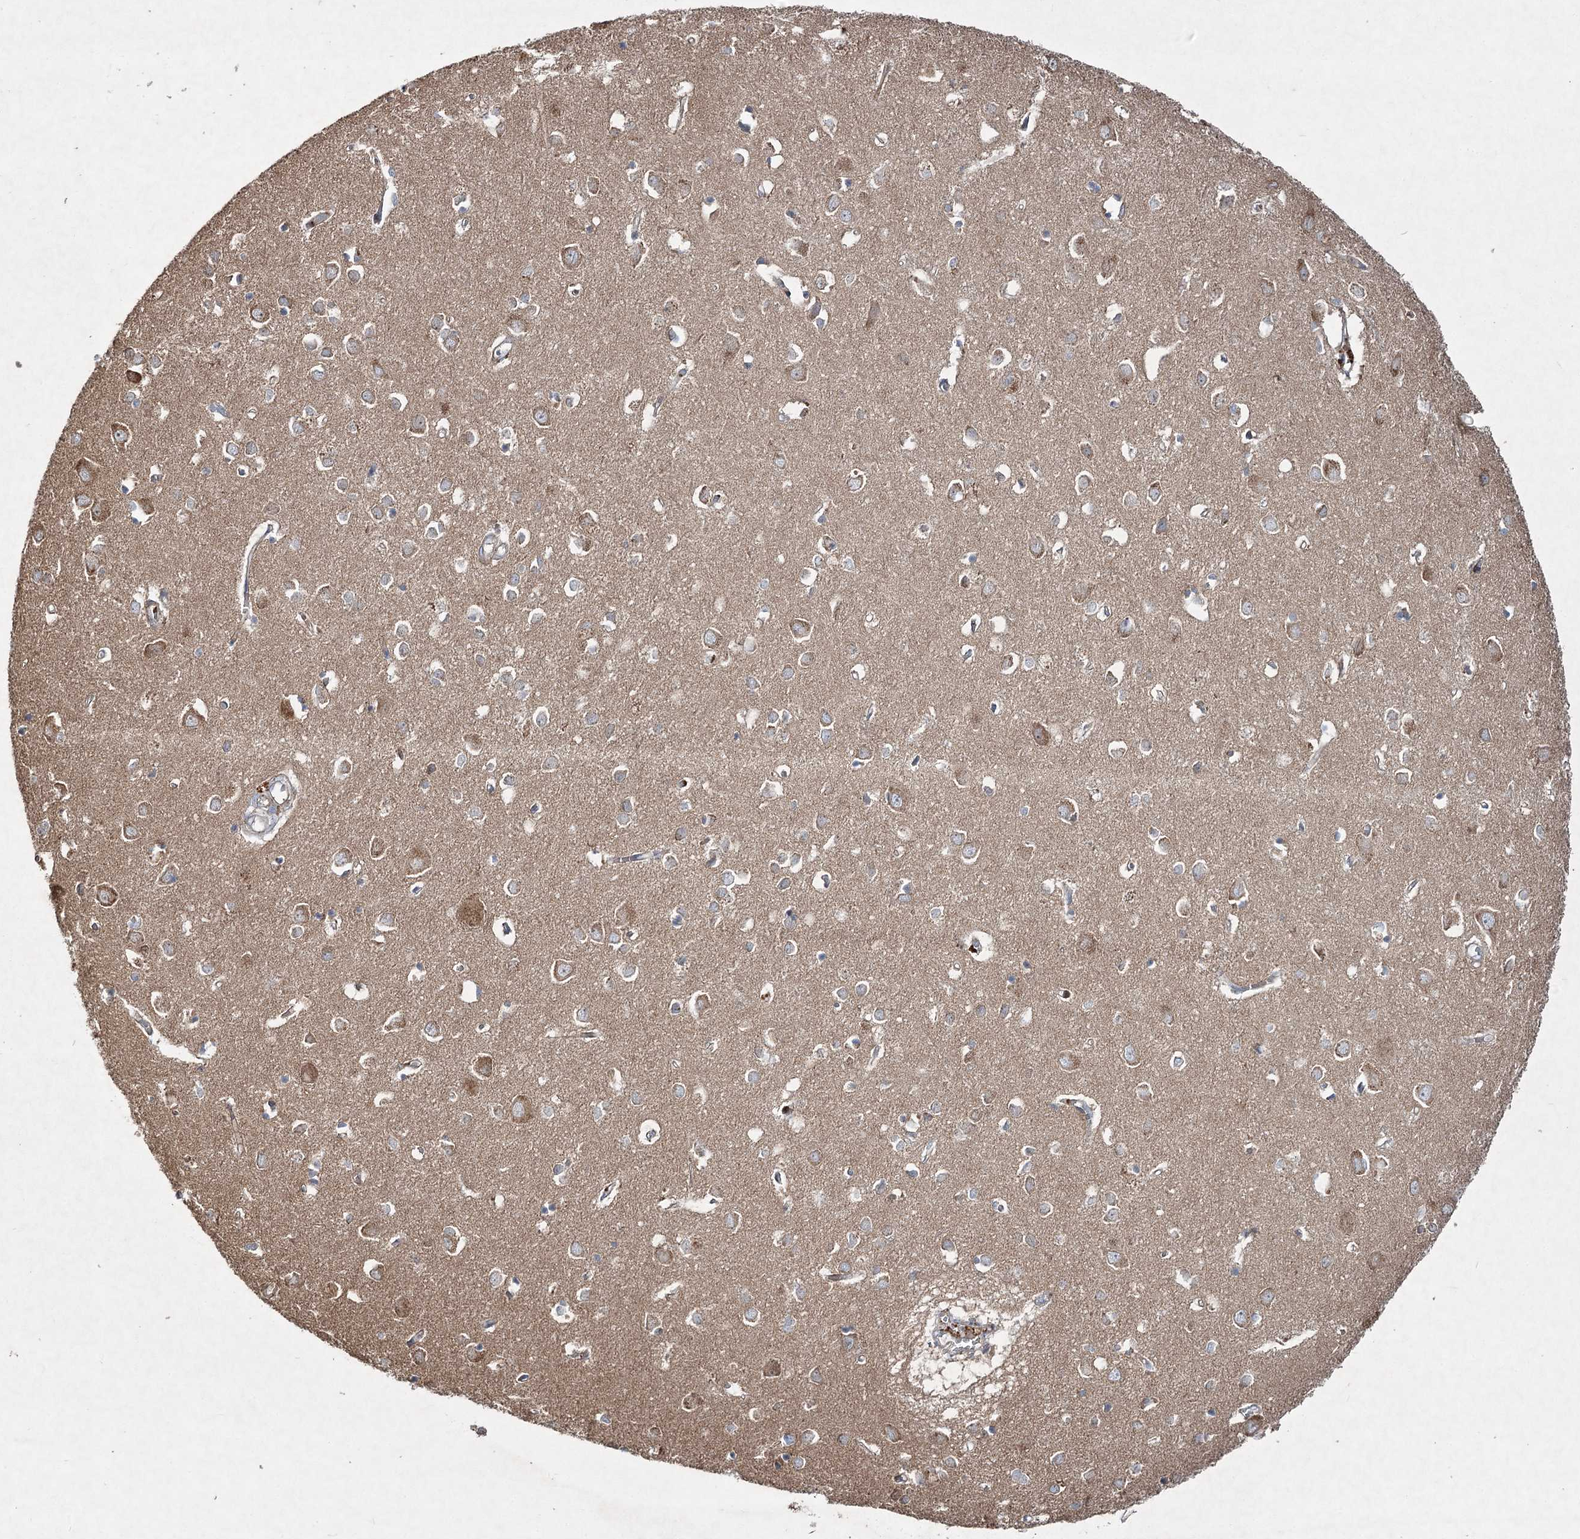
{"staining": {"intensity": "weak", "quantity": "25%-75%", "location": "cytoplasmic/membranous"}, "tissue": "cerebral cortex", "cell_type": "Endothelial cells", "image_type": "normal", "snomed": [{"axis": "morphology", "description": "Normal tissue, NOS"}, {"axis": "topography", "description": "Cerebral cortex"}], "caption": "Unremarkable cerebral cortex displays weak cytoplasmic/membranous positivity in approximately 25%-75% of endothelial cells, visualized by immunohistochemistry.", "gene": "SERINC5", "patient": {"sex": "female", "age": 64}}